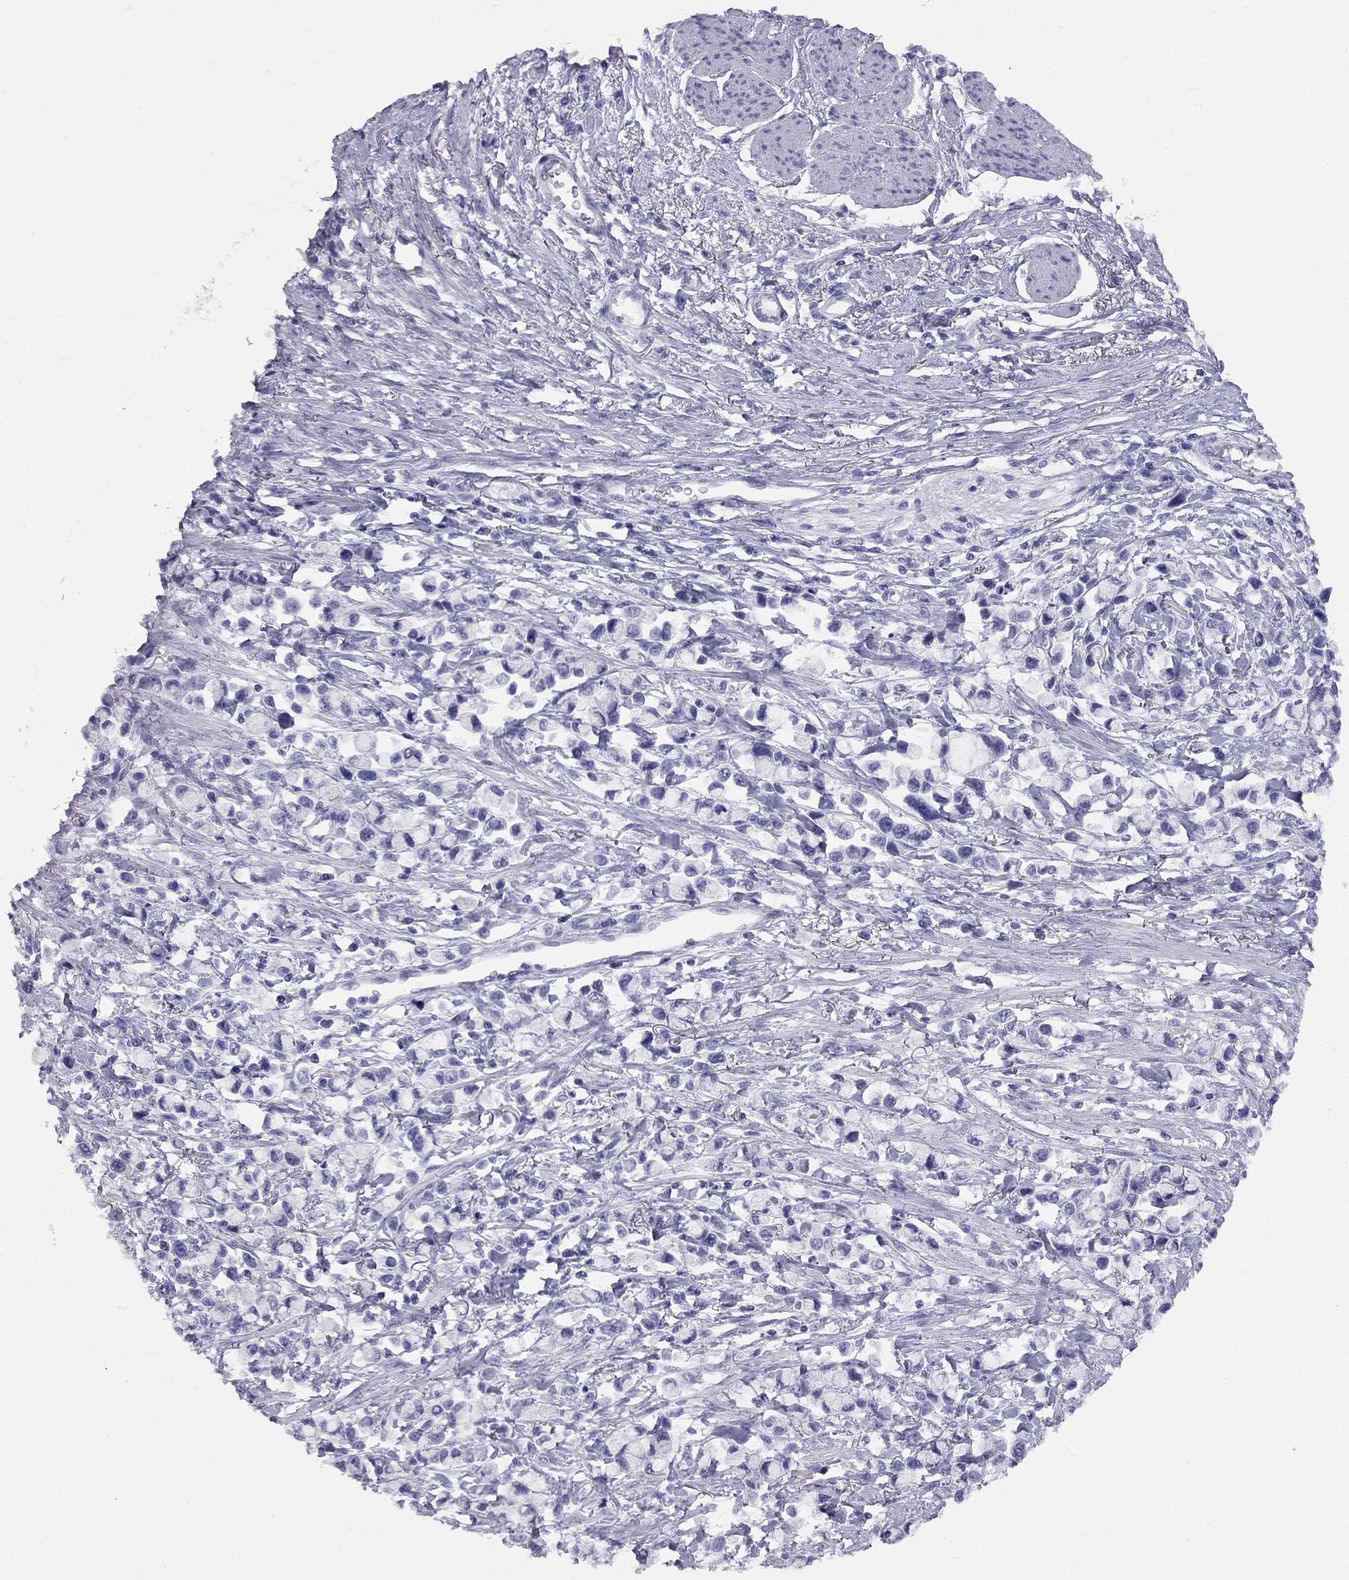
{"staining": {"intensity": "negative", "quantity": "none", "location": "none"}, "tissue": "stomach cancer", "cell_type": "Tumor cells", "image_type": "cancer", "snomed": [{"axis": "morphology", "description": "Adenocarcinoma, NOS"}, {"axis": "topography", "description": "Stomach"}], "caption": "Protein analysis of stomach cancer demonstrates no significant positivity in tumor cells. Nuclei are stained in blue.", "gene": "FSCN3", "patient": {"sex": "female", "age": 81}}